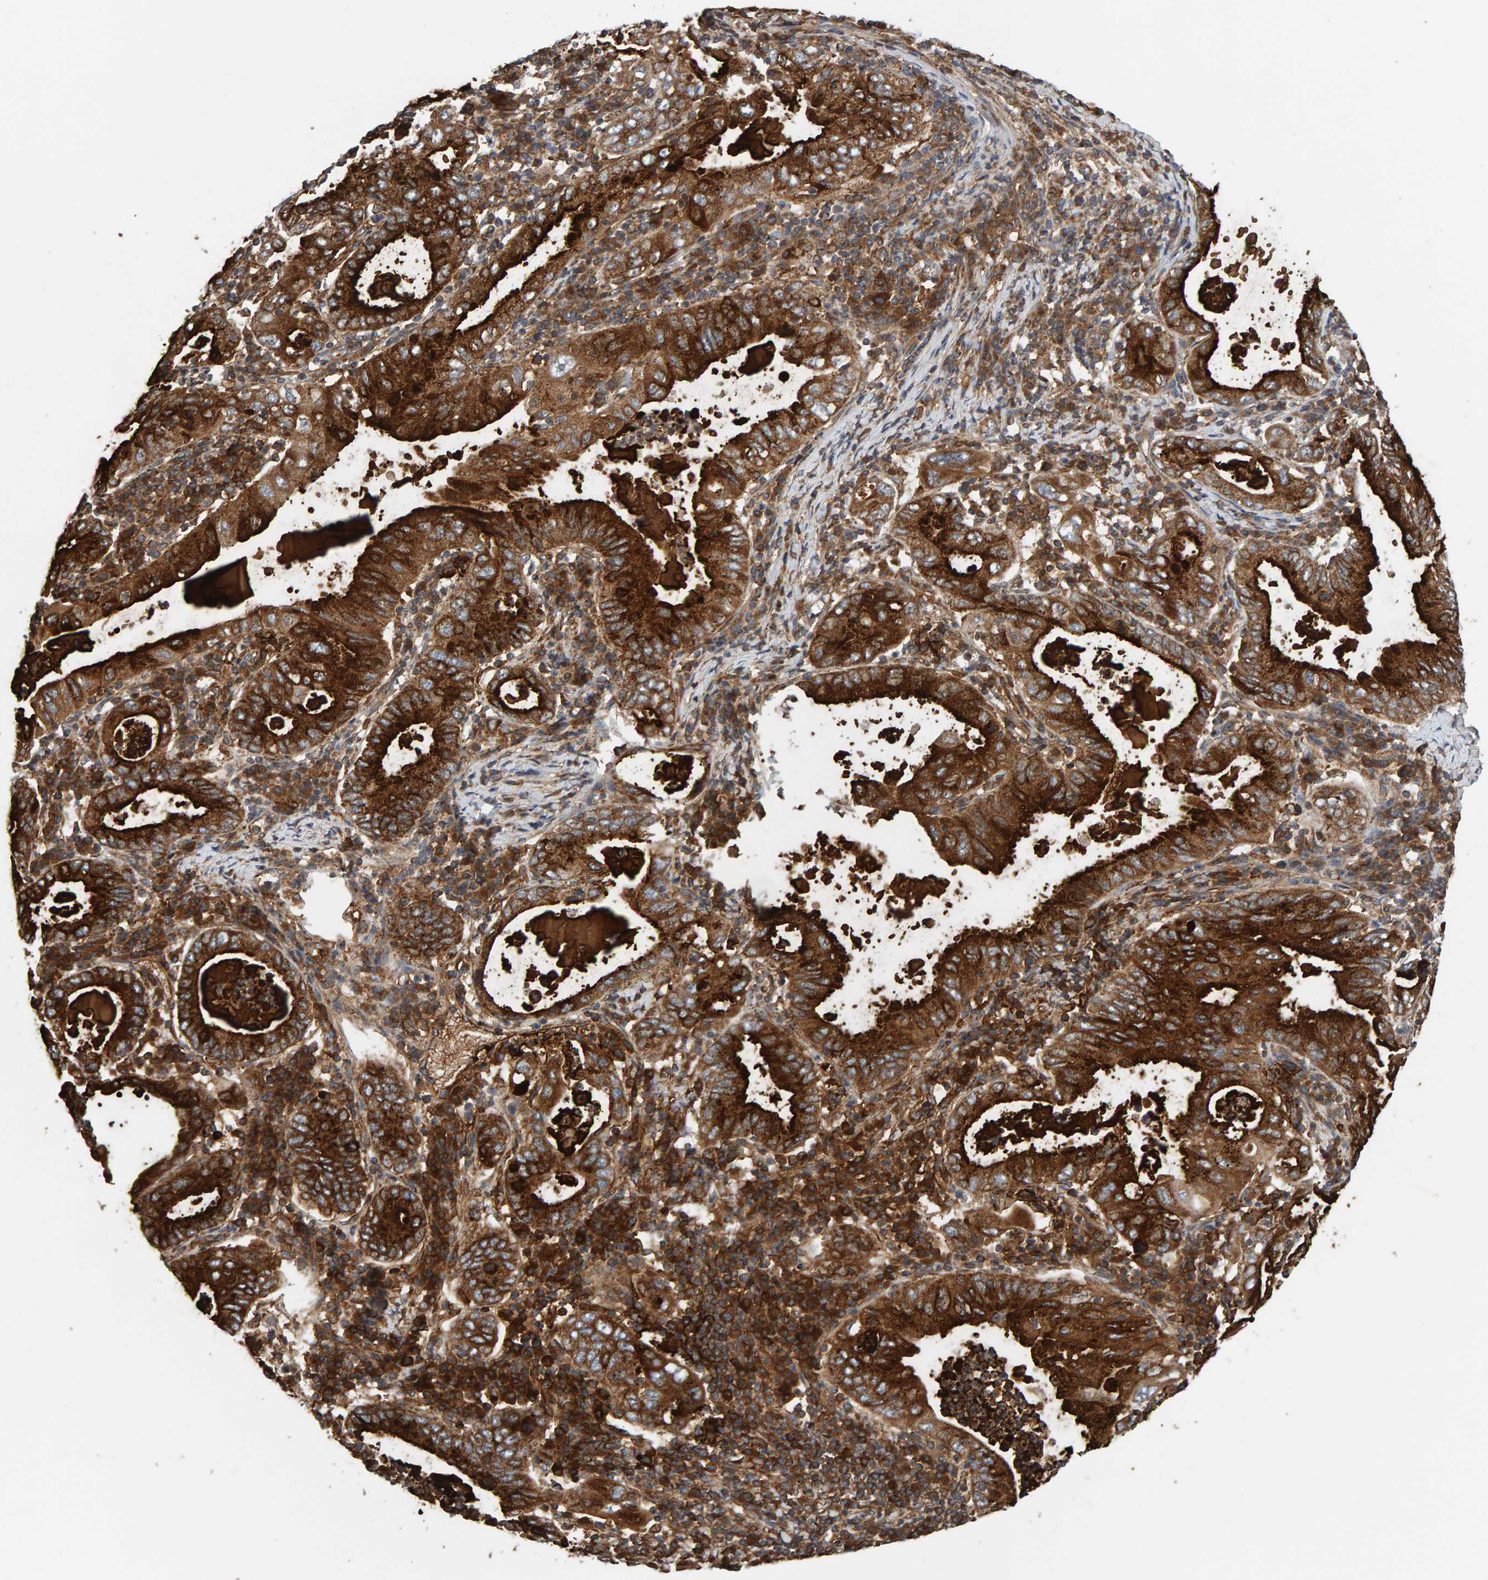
{"staining": {"intensity": "strong", "quantity": ">75%", "location": "cytoplasmic/membranous"}, "tissue": "stomach cancer", "cell_type": "Tumor cells", "image_type": "cancer", "snomed": [{"axis": "morphology", "description": "Normal tissue, NOS"}, {"axis": "morphology", "description": "Adenocarcinoma, NOS"}, {"axis": "topography", "description": "Esophagus"}, {"axis": "topography", "description": "Stomach, upper"}, {"axis": "topography", "description": "Peripheral nerve tissue"}], "caption": "This is a histology image of immunohistochemistry (IHC) staining of stomach cancer, which shows strong expression in the cytoplasmic/membranous of tumor cells.", "gene": "MRPL45", "patient": {"sex": "male", "age": 62}}